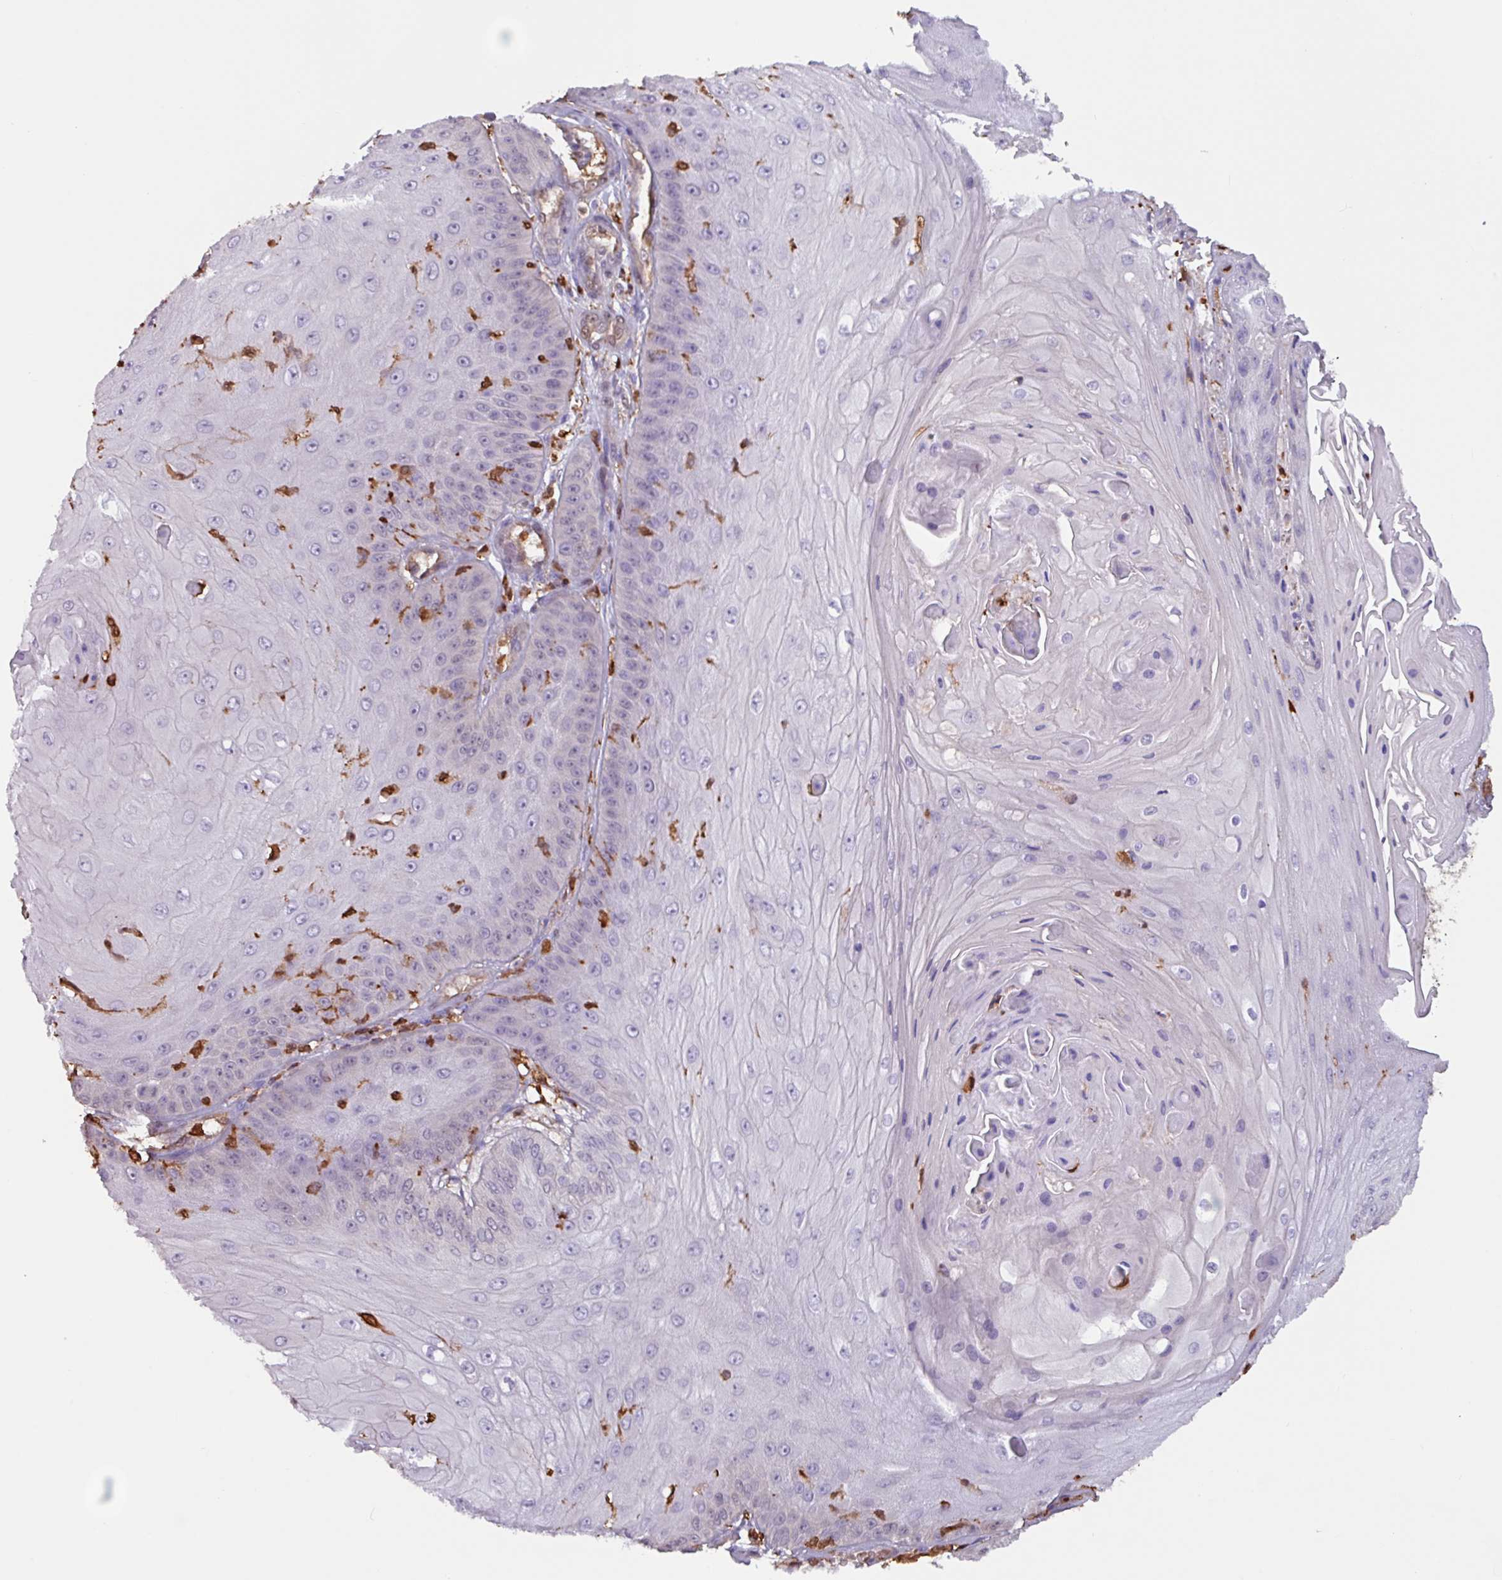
{"staining": {"intensity": "negative", "quantity": "none", "location": "none"}, "tissue": "skin cancer", "cell_type": "Tumor cells", "image_type": "cancer", "snomed": [{"axis": "morphology", "description": "Squamous cell carcinoma, NOS"}, {"axis": "topography", "description": "Skin"}], "caption": "DAB immunohistochemical staining of skin cancer demonstrates no significant positivity in tumor cells.", "gene": "ARHGDIB", "patient": {"sex": "male", "age": 70}}